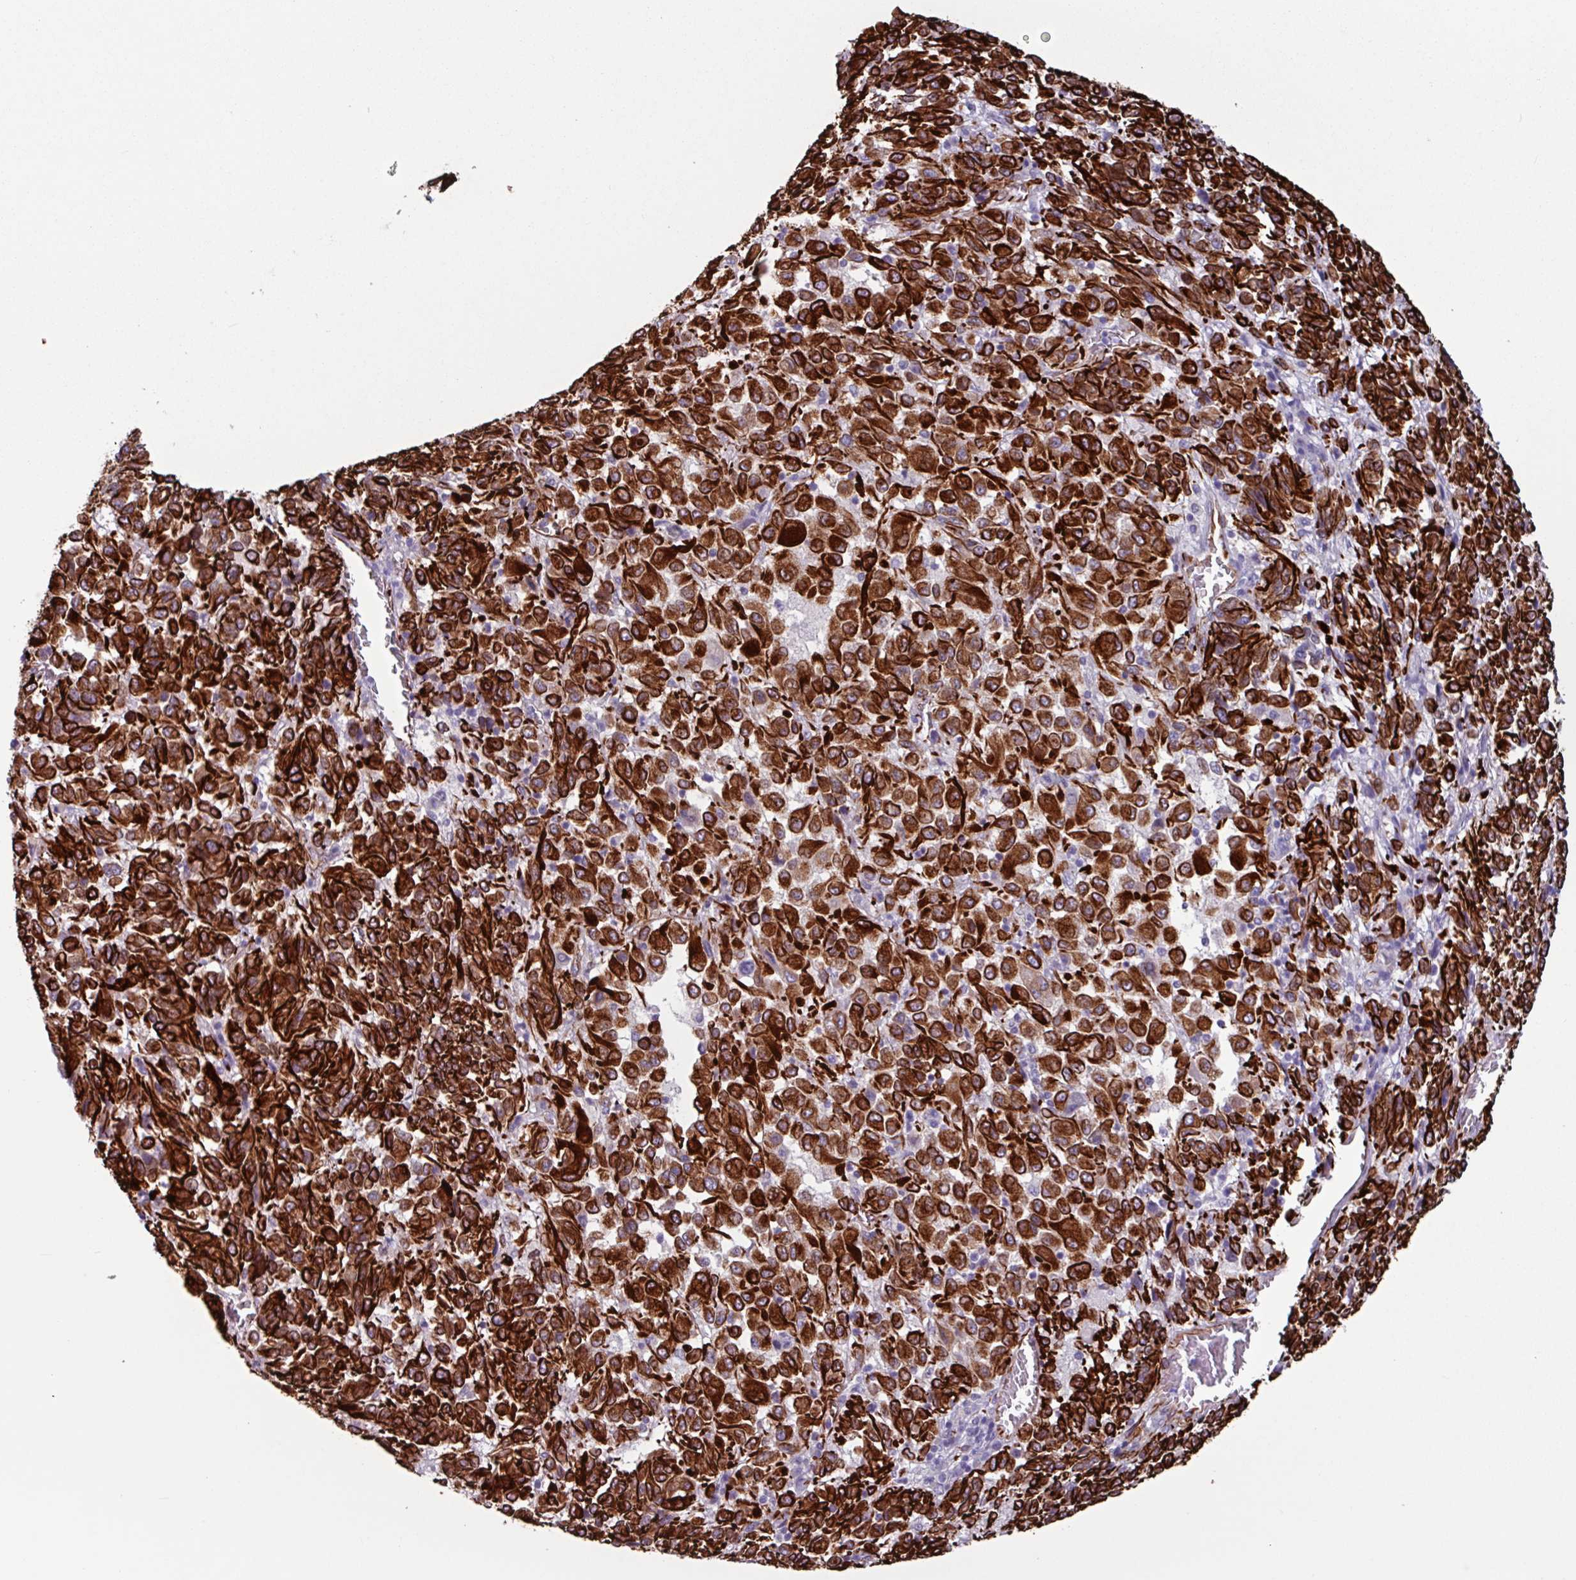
{"staining": {"intensity": "strong", "quantity": ">75%", "location": "cytoplasmic/membranous"}, "tissue": "melanoma", "cell_type": "Tumor cells", "image_type": "cancer", "snomed": [{"axis": "morphology", "description": "Malignant melanoma, Metastatic site"}, {"axis": "topography", "description": "Lung"}], "caption": "Immunohistochemical staining of malignant melanoma (metastatic site) demonstrates strong cytoplasmic/membranous protein expression in about >75% of tumor cells. The staining is performed using DAB brown chromogen to label protein expression. The nuclei are counter-stained blue using hematoxylin.", "gene": "BTD", "patient": {"sex": "male", "age": 64}}